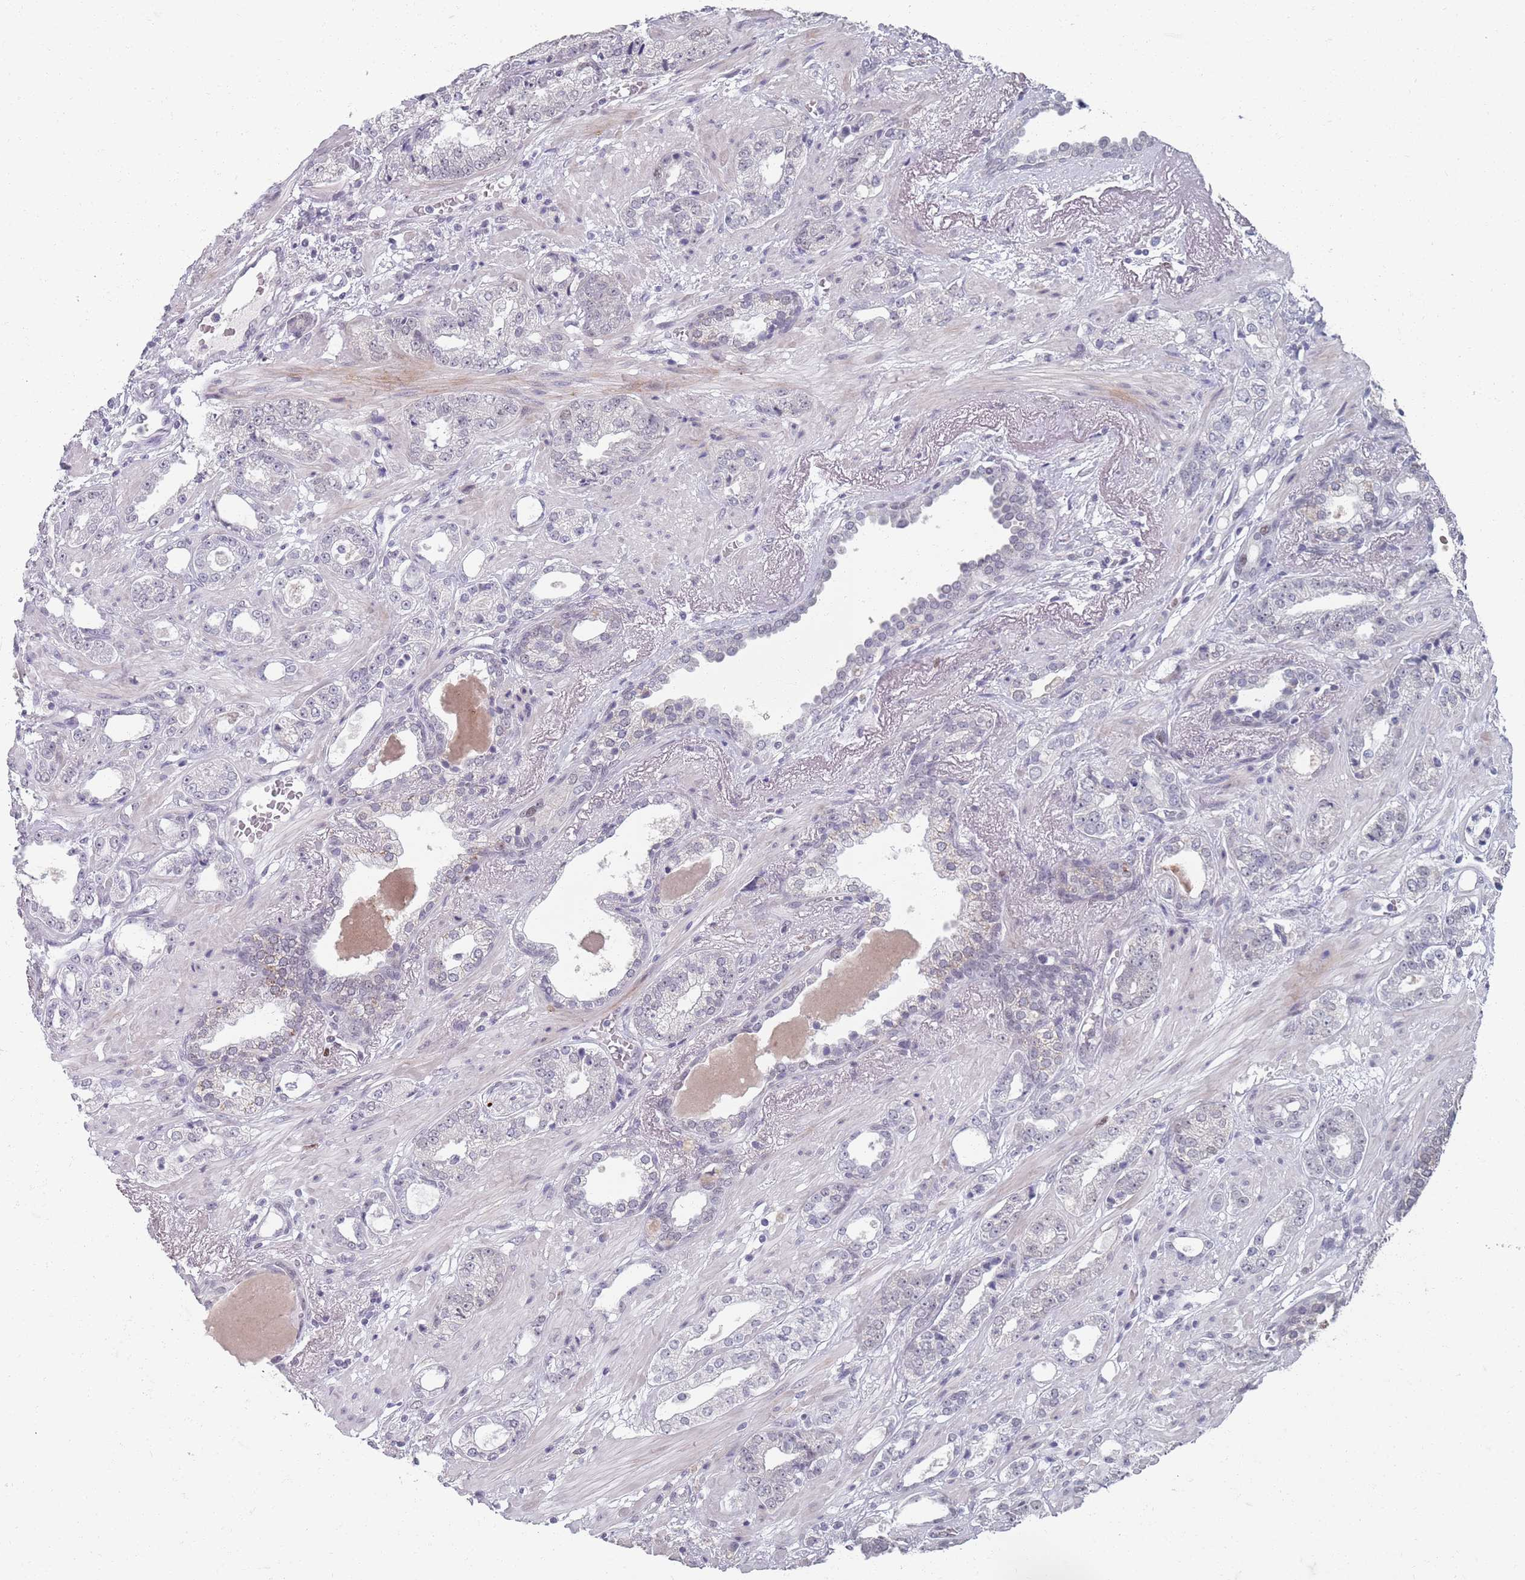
{"staining": {"intensity": "negative", "quantity": "none", "location": "none"}, "tissue": "prostate cancer", "cell_type": "Tumor cells", "image_type": "cancer", "snomed": [{"axis": "morphology", "description": "Adenocarcinoma, High grade"}, {"axis": "topography", "description": "Prostate"}], "caption": "Immunohistochemical staining of prostate cancer displays no significant positivity in tumor cells.", "gene": "SAMD1", "patient": {"sex": "male", "age": 71}}